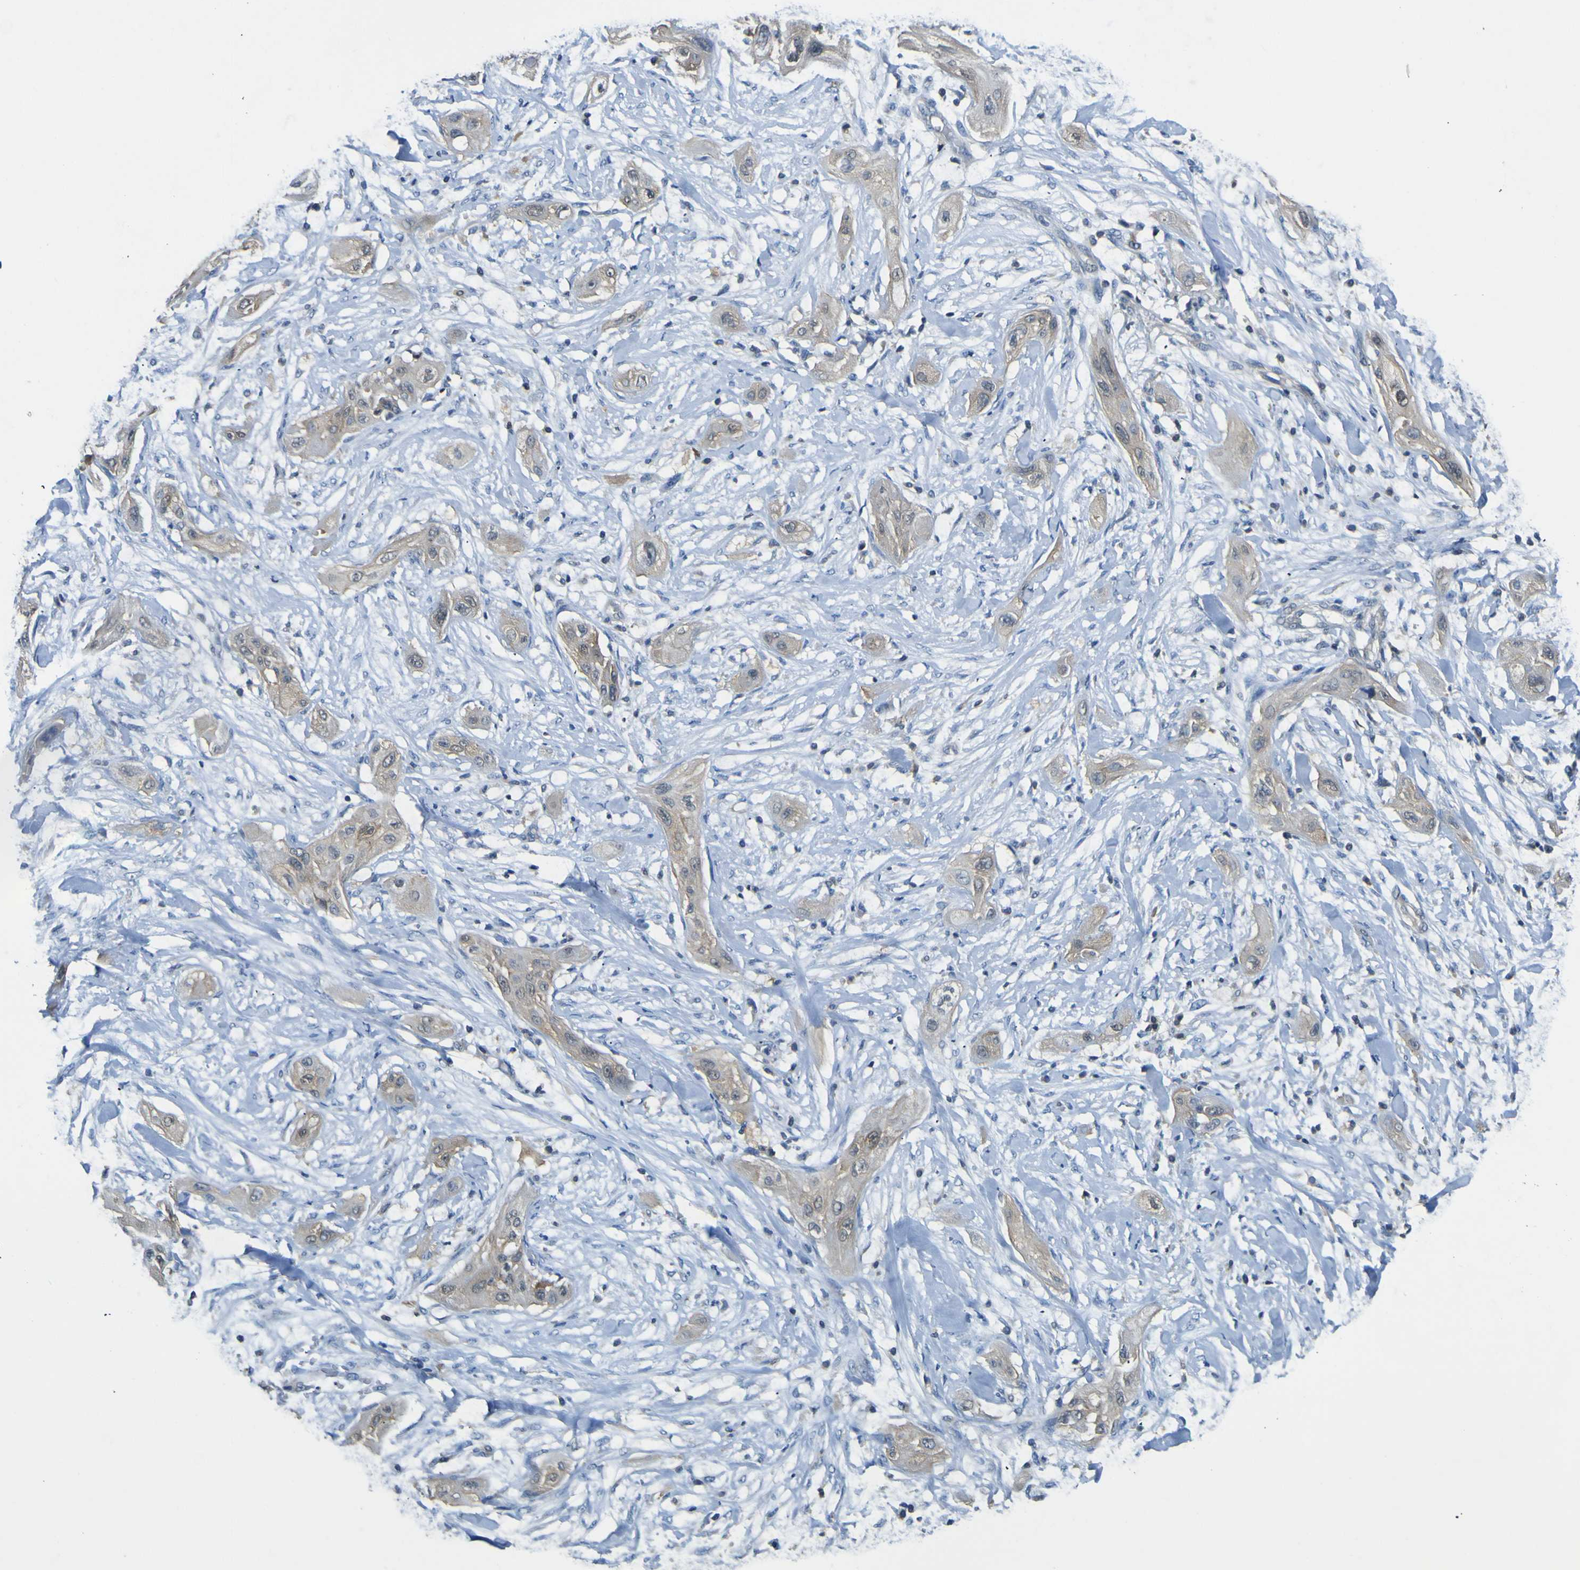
{"staining": {"intensity": "moderate", "quantity": ">75%", "location": "cytoplasmic/membranous"}, "tissue": "lung cancer", "cell_type": "Tumor cells", "image_type": "cancer", "snomed": [{"axis": "morphology", "description": "Squamous cell carcinoma, NOS"}, {"axis": "topography", "description": "Lung"}], "caption": "Moderate cytoplasmic/membranous protein positivity is appreciated in about >75% of tumor cells in lung cancer (squamous cell carcinoma). Nuclei are stained in blue.", "gene": "EML2", "patient": {"sex": "female", "age": 47}}